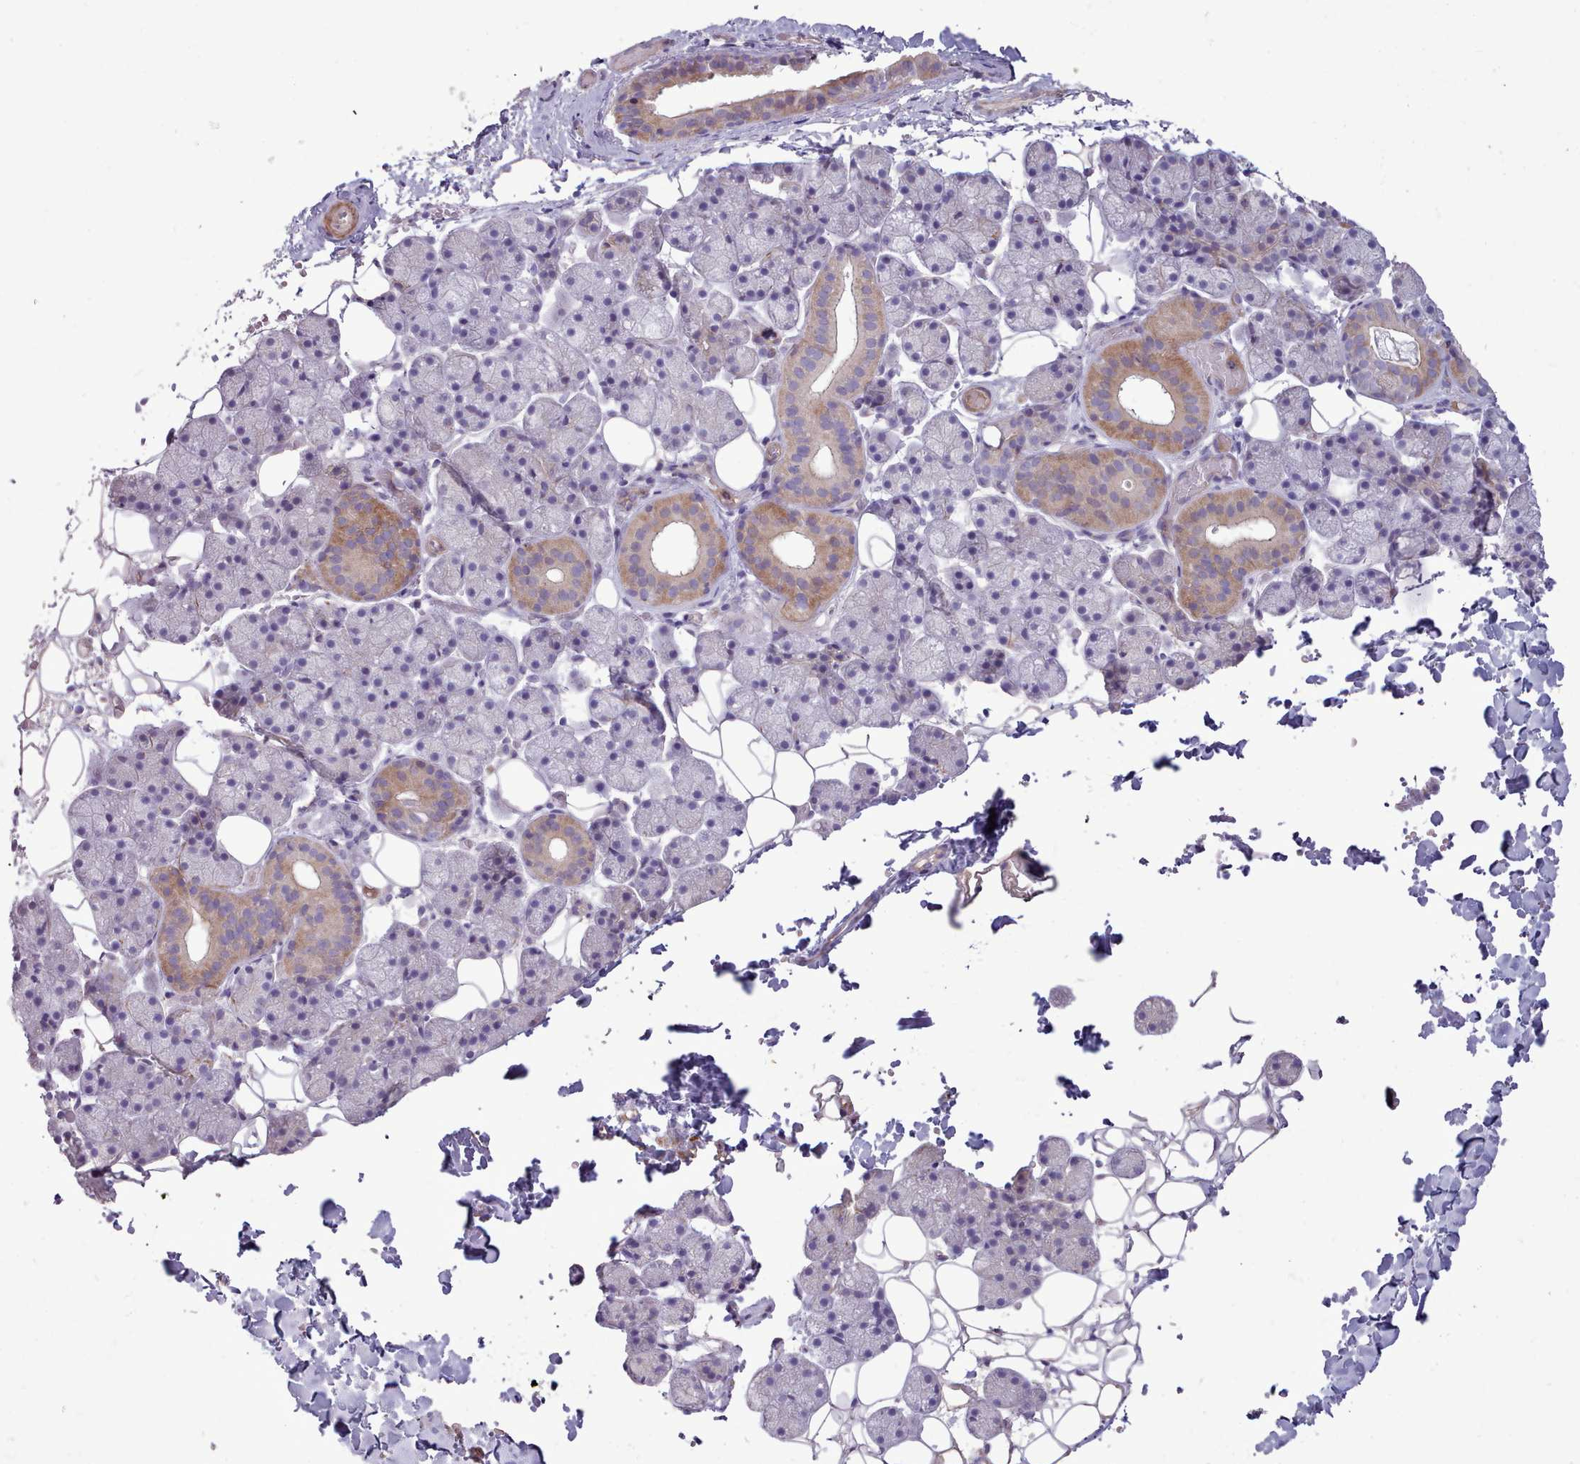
{"staining": {"intensity": "moderate", "quantity": "<25%", "location": "cytoplasmic/membranous"}, "tissue": "salivary gland", "cell_type": "Glandular cells", "image_type": "normal", "snomed": [{"axis": "morphology", "description": "Normal tissue, NOS"}, {"axis": "topography", "description": "Salivary gland"}], "caption": "This micrograph demonstrates IHC staining of benign salivary gland, with low moderate cytoplasmic/membranous staining in approximately <25% of glandular cells.", "gene": "TENT4B", "patient": {"sex": "female", "age": 33}}